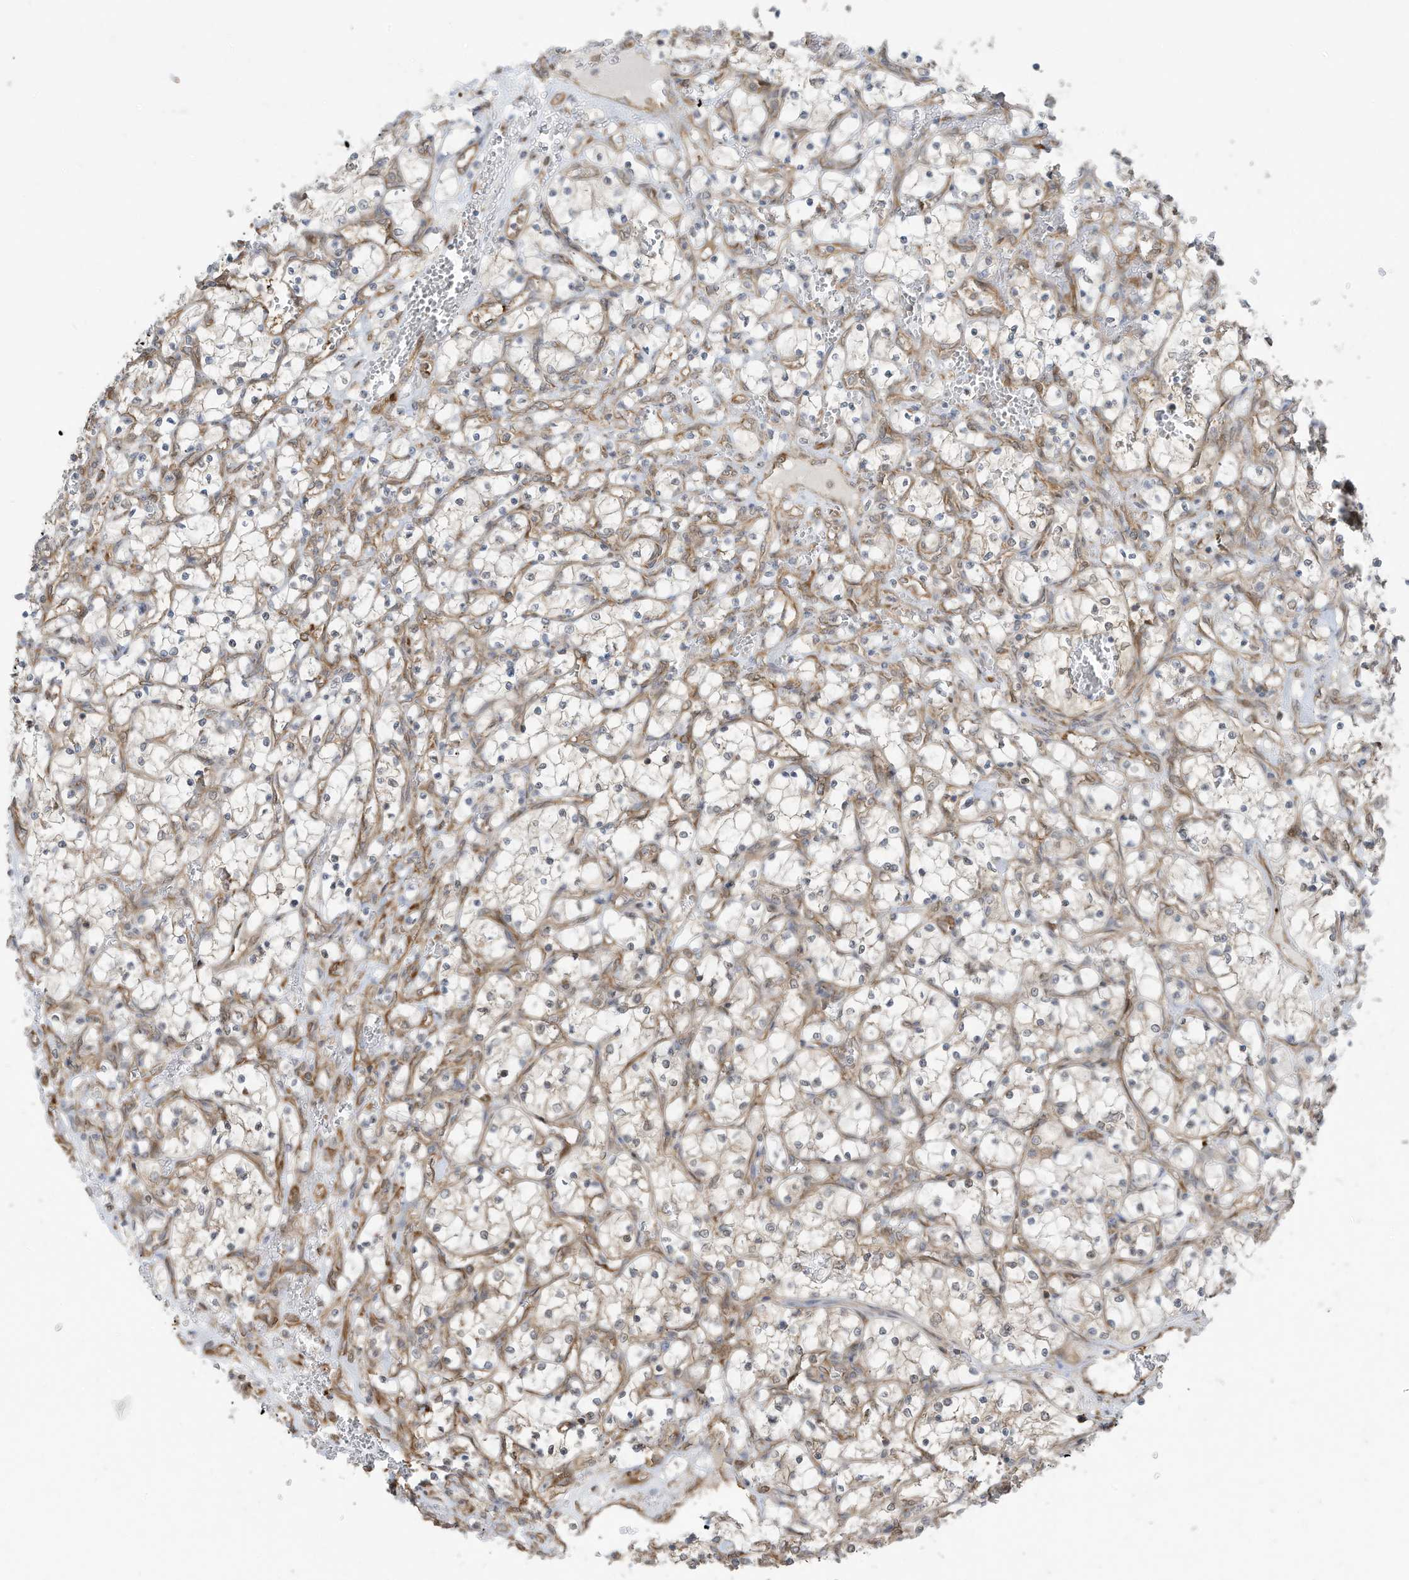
{"staining": {"intensity": "weak", "quantity": "25%-75%", "location": "cytoplasmic/membranous"}, "tissue": "renal cancer", "cell_type": "Tumor cells", "image_type": "cancer", "snomed": [{"axis": "morphology", "description": "Adenocarcinoma, NOS"}, {"axis": "topography", "description": "Kidney"}], "caption": "Protein expression analysis of human renal cancer (adenocarcinoma) reveals weak cytoplasmic/membranous positivity in approximately 25%-75% of tumor cells. The staining was performed using DAB (3,3'-diaminobenzidine), with brown indicating positive protein expression. Nuclei are stained blue with hematoxylin.", "gene": "USE1", "patient": {"sex": "female", "age": 69}}